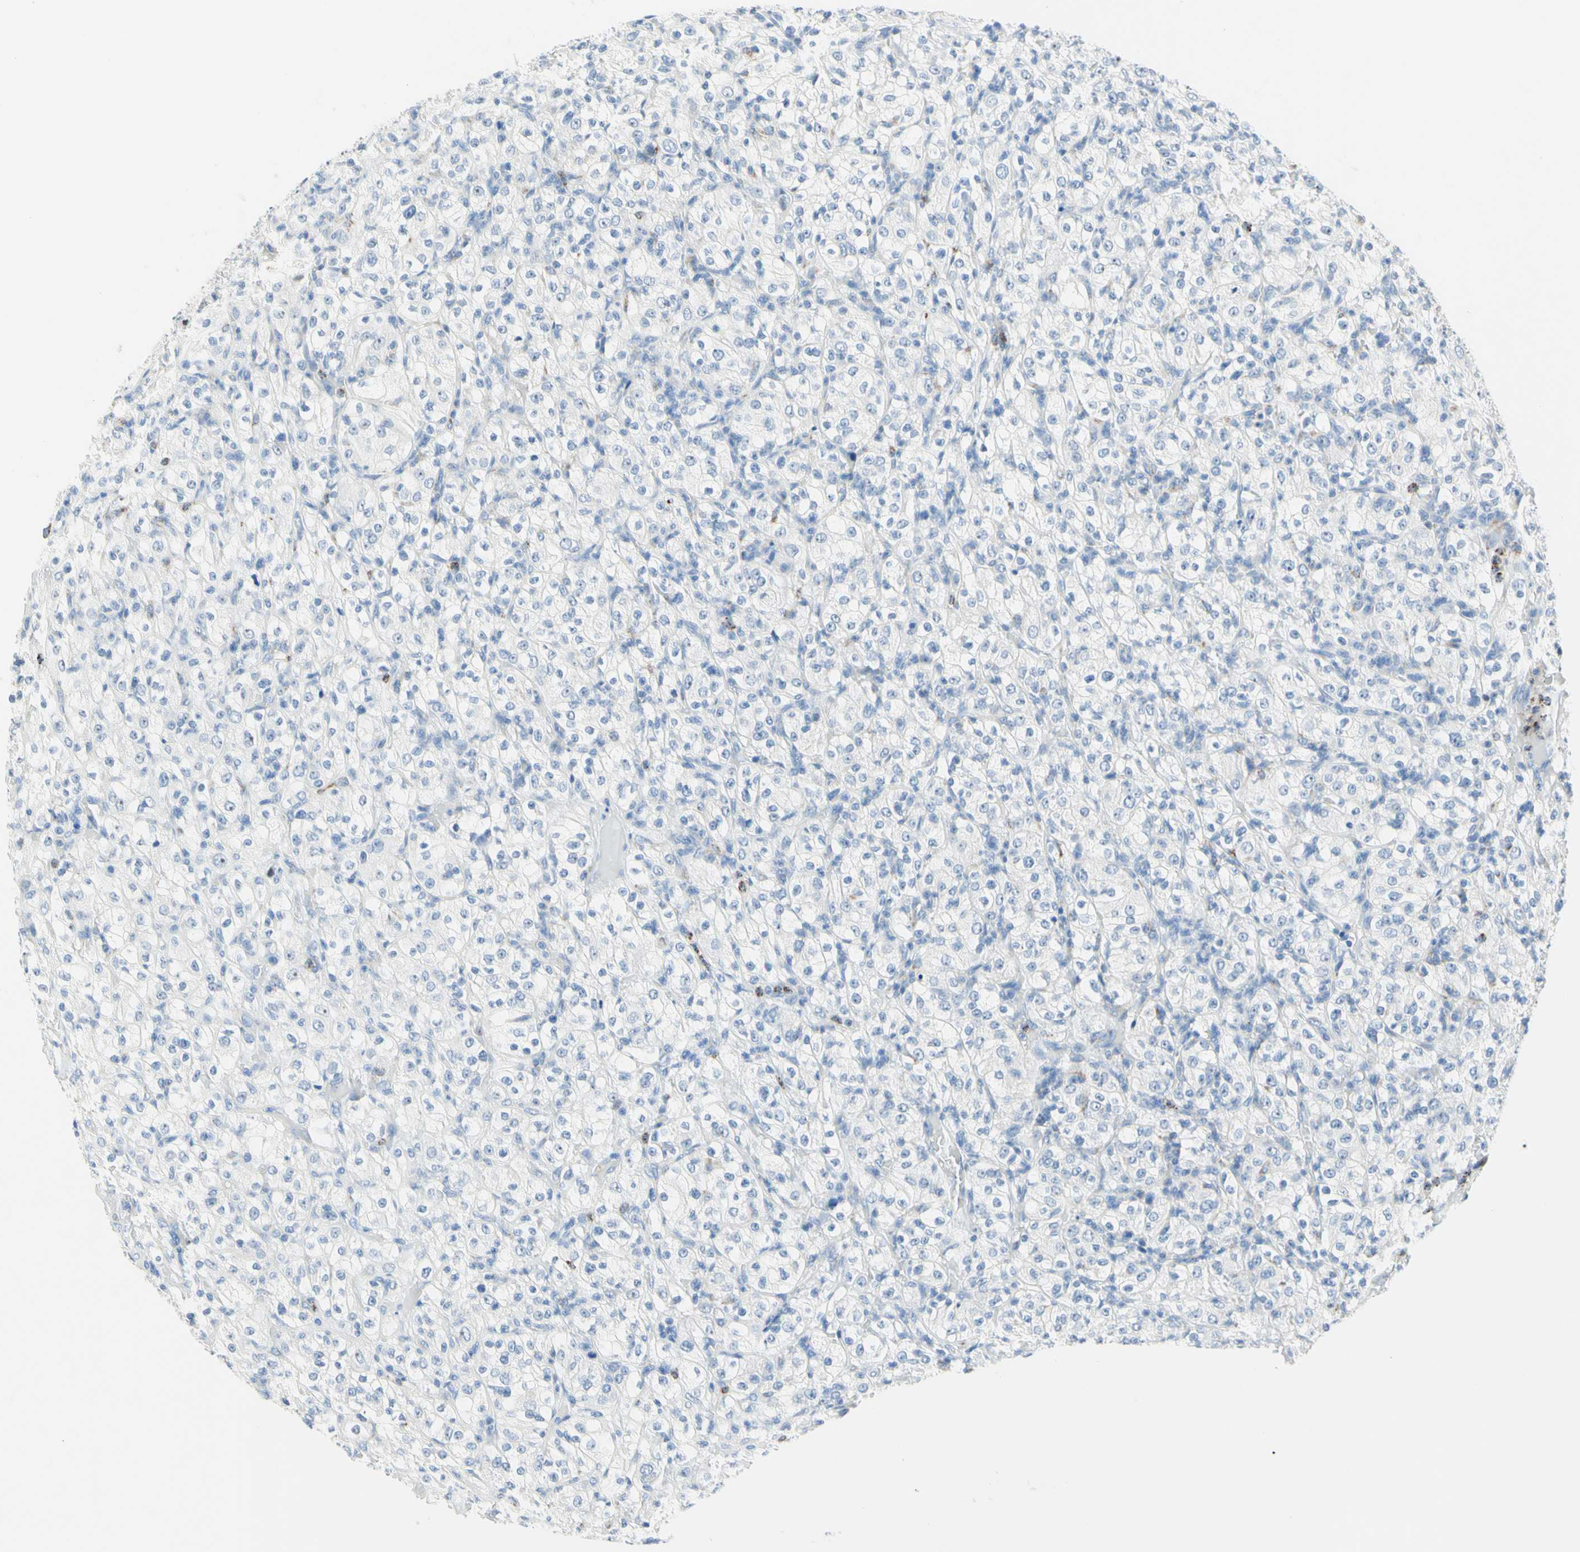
{"staining": {"intensity": "negative", "quantity": "none", "location": "none"}, "tissue": "renal cancer", "cell_type": "Tumor cells", "image_type": "cancer", "snomed": [{"axis": "morphology", "description": "Normal tissue, NOS"}, {"axis": "morphology", "description": "Adenocarcinoma, NOS"}, {"axis": "topography", "description": "Kidney"}], "caption": "Tumor cells are negative for protein expression in human adenocarcinoma (renal).", "gene": "CYSLTR1", "patient": {"sex": "female", "age": 72}}